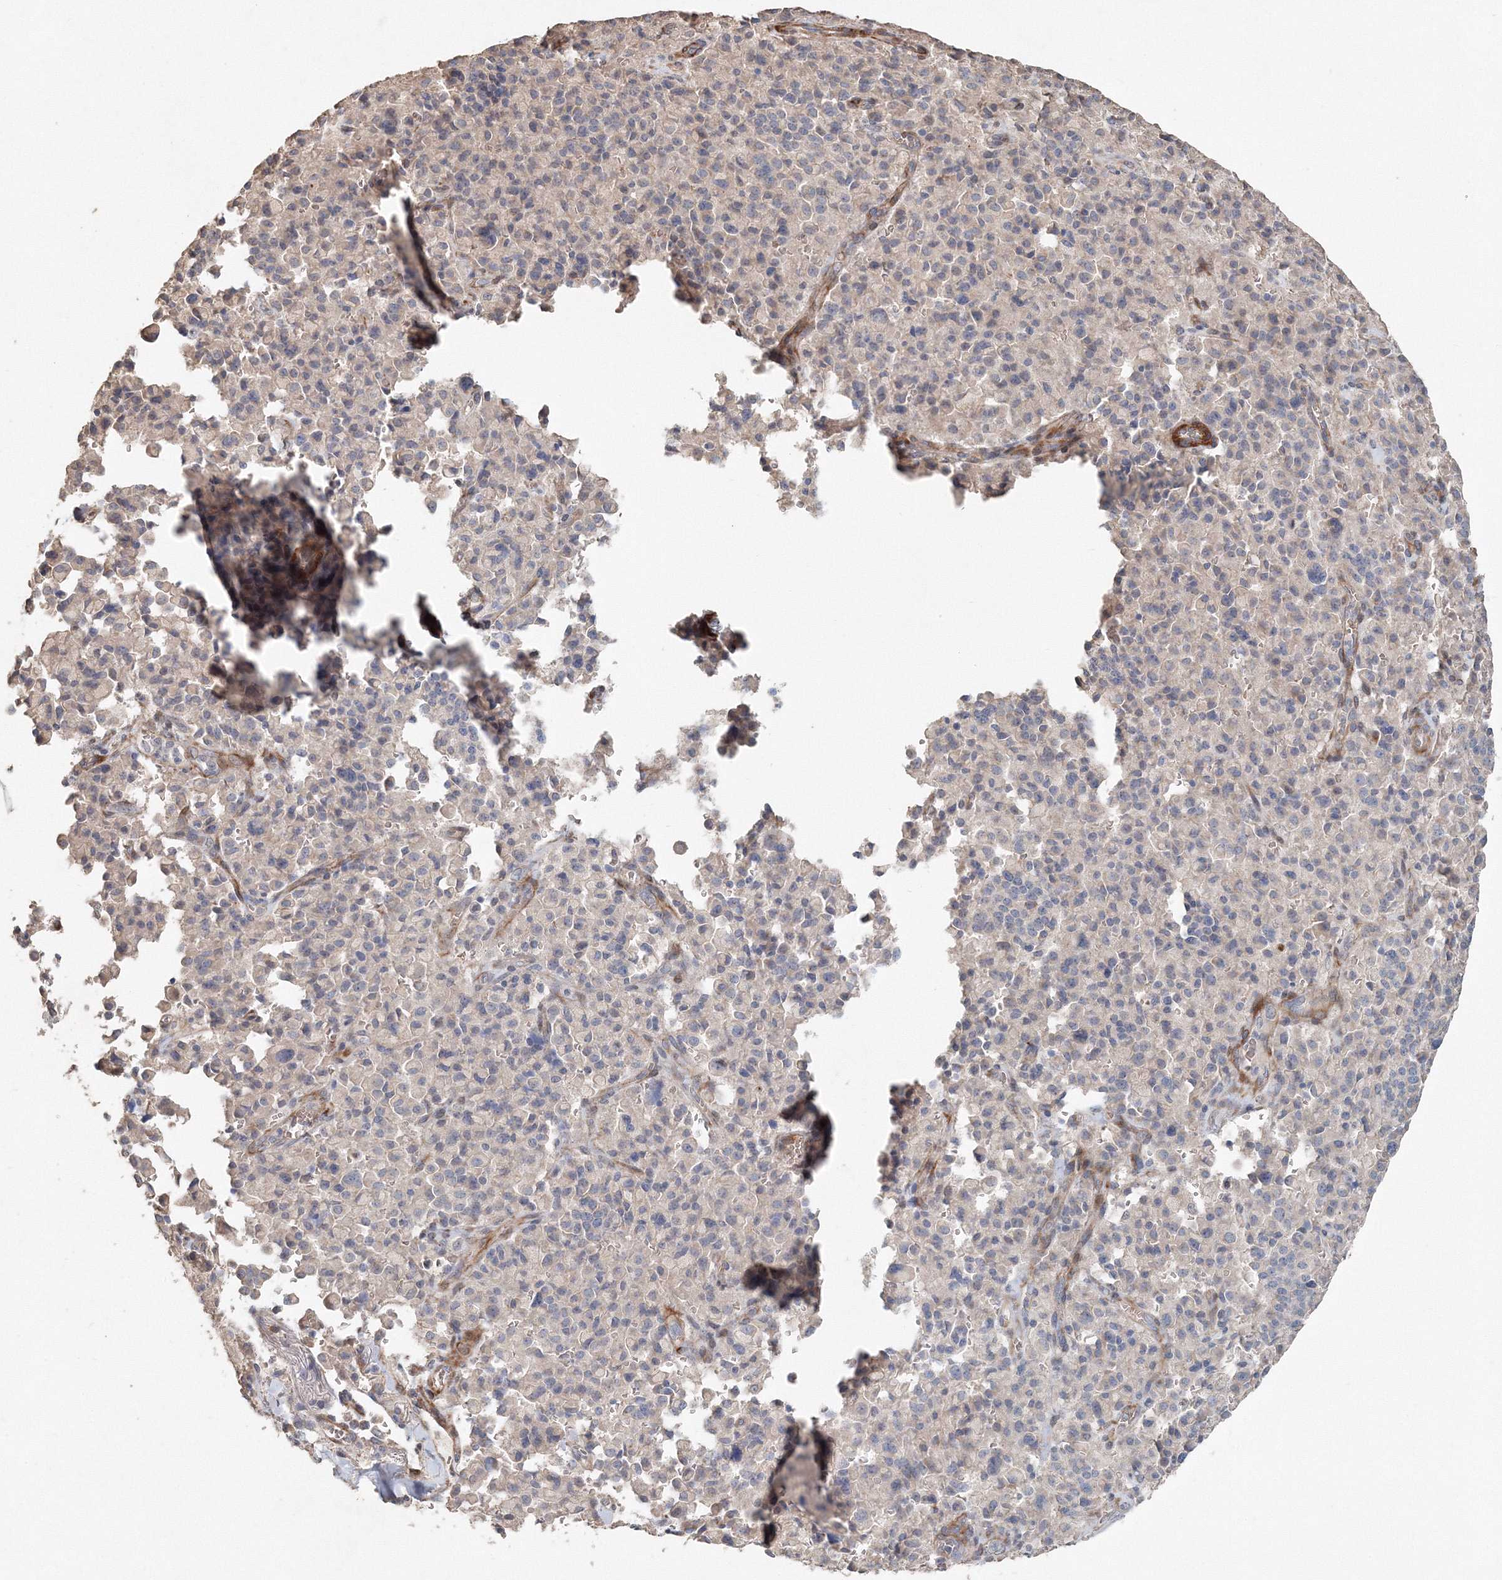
{"staining": {"intensity": "negative", "quantity": "none", "location": "none"}, "tissue": "pancreatic cancer", "cell_type": "Tumor cells", "image_type": "cancer", "snomed": [{"axis": "morphology", "description": "Adenocarcinoma, NOS"}, {"axis": "topography", "description": "Pancreas"}], "caption": "Image shows no significant protein positivity in tumor cells of pancreatic cancer (adenocarcinoma).", "gene": "NALF2", "patient": {"sex": "male", "age": 65}}